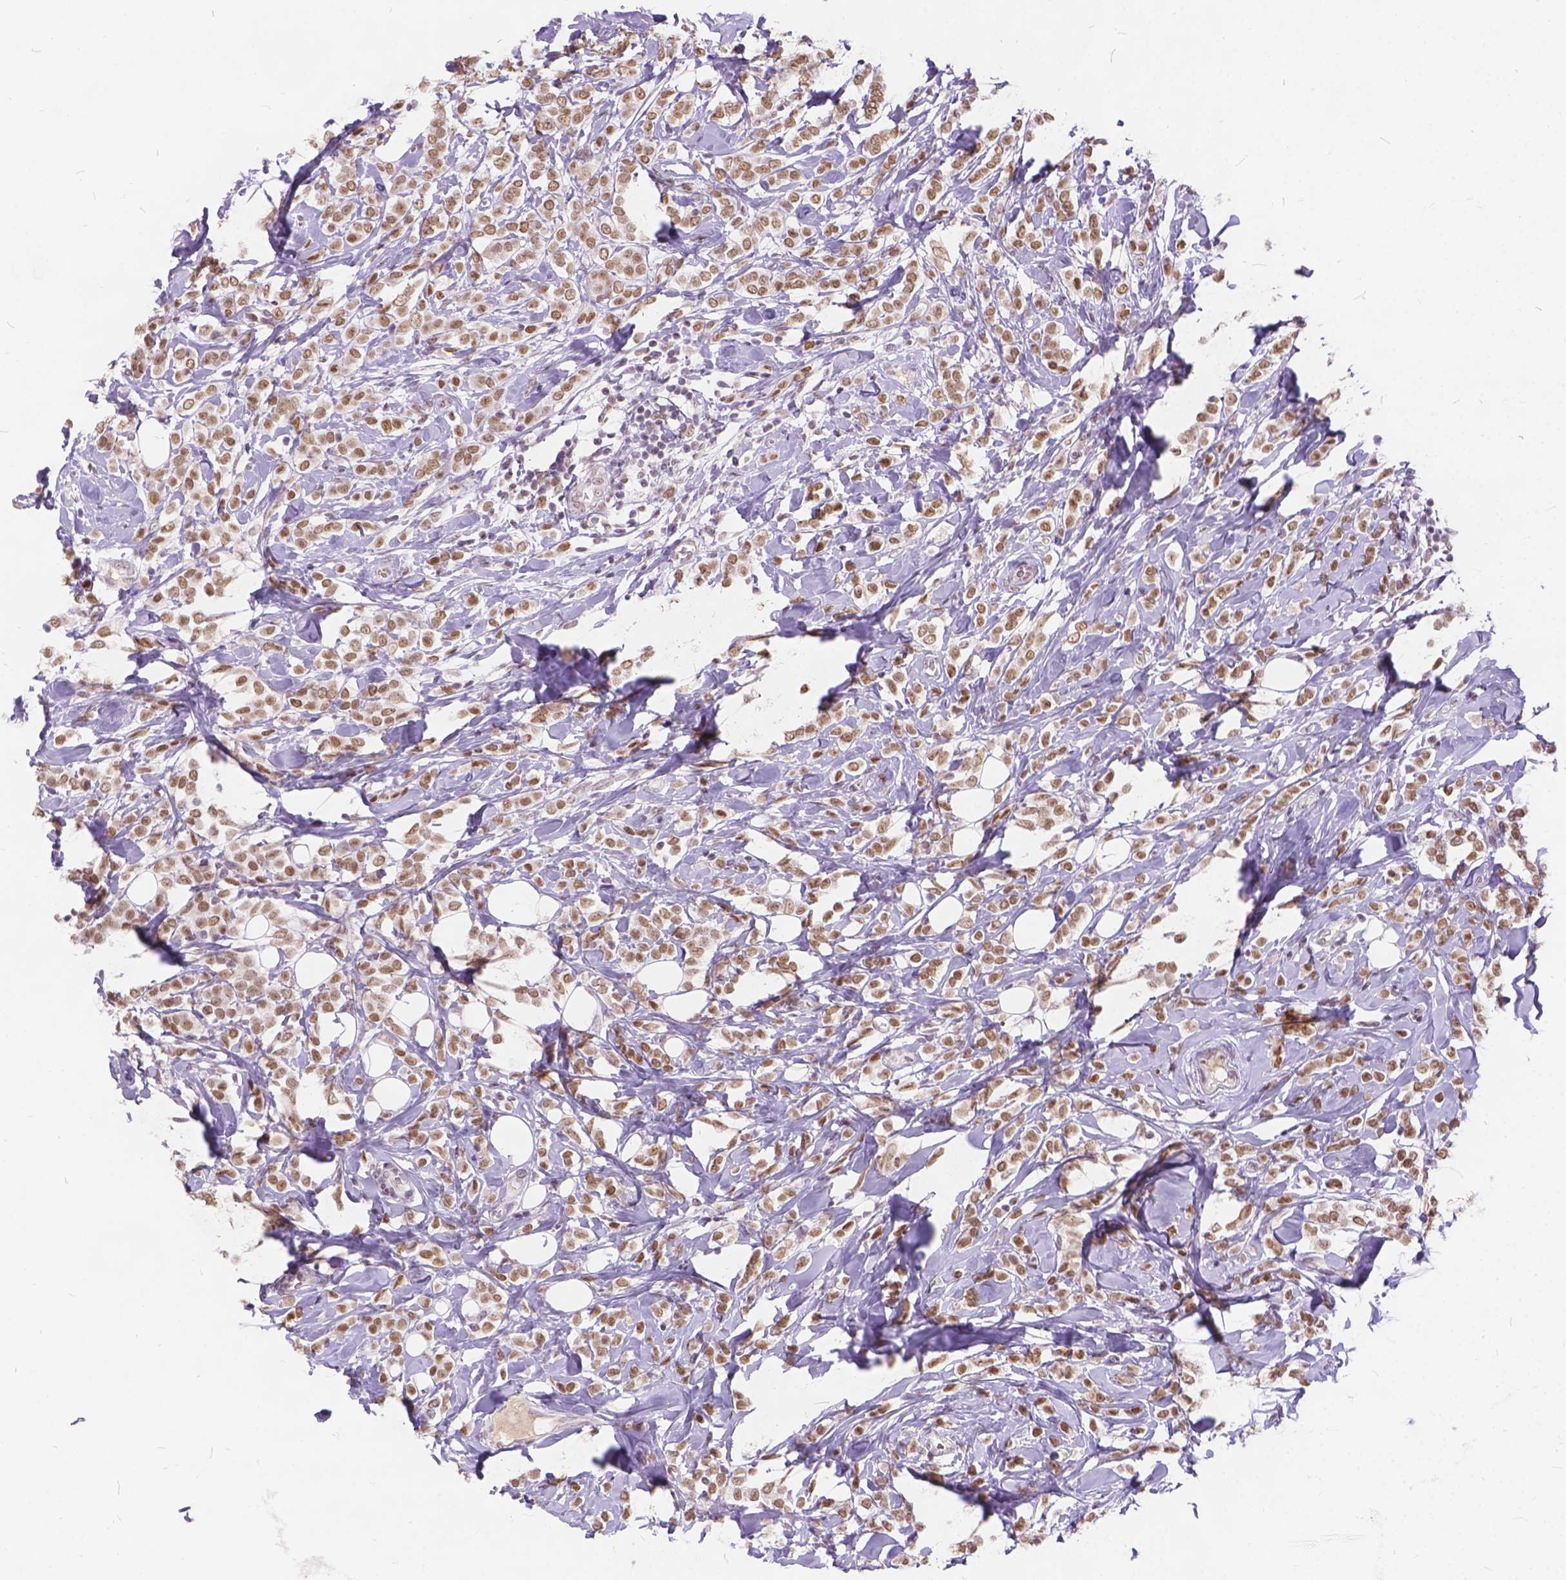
{"staining": {"intensity": "moderate", "quantity": ">75%", "location": "nuclear"}, "tissue": "breast cancer", "cell_type": "Tumor cells", "image_type": "cancer", "snomed": [{"axis": "morphology", "description": "Lobular carcinoma"}, {"axis": "topography", "description": "Breast"}], "caption": "Breast cancer (lobular carcinoma) was stained to show a protein in brown. There is medium levels of moderate nuclear positivity in about >75% of tumor cells.", "gene": "FAM53A", "patient": {"sex": "female", "age": 49}}